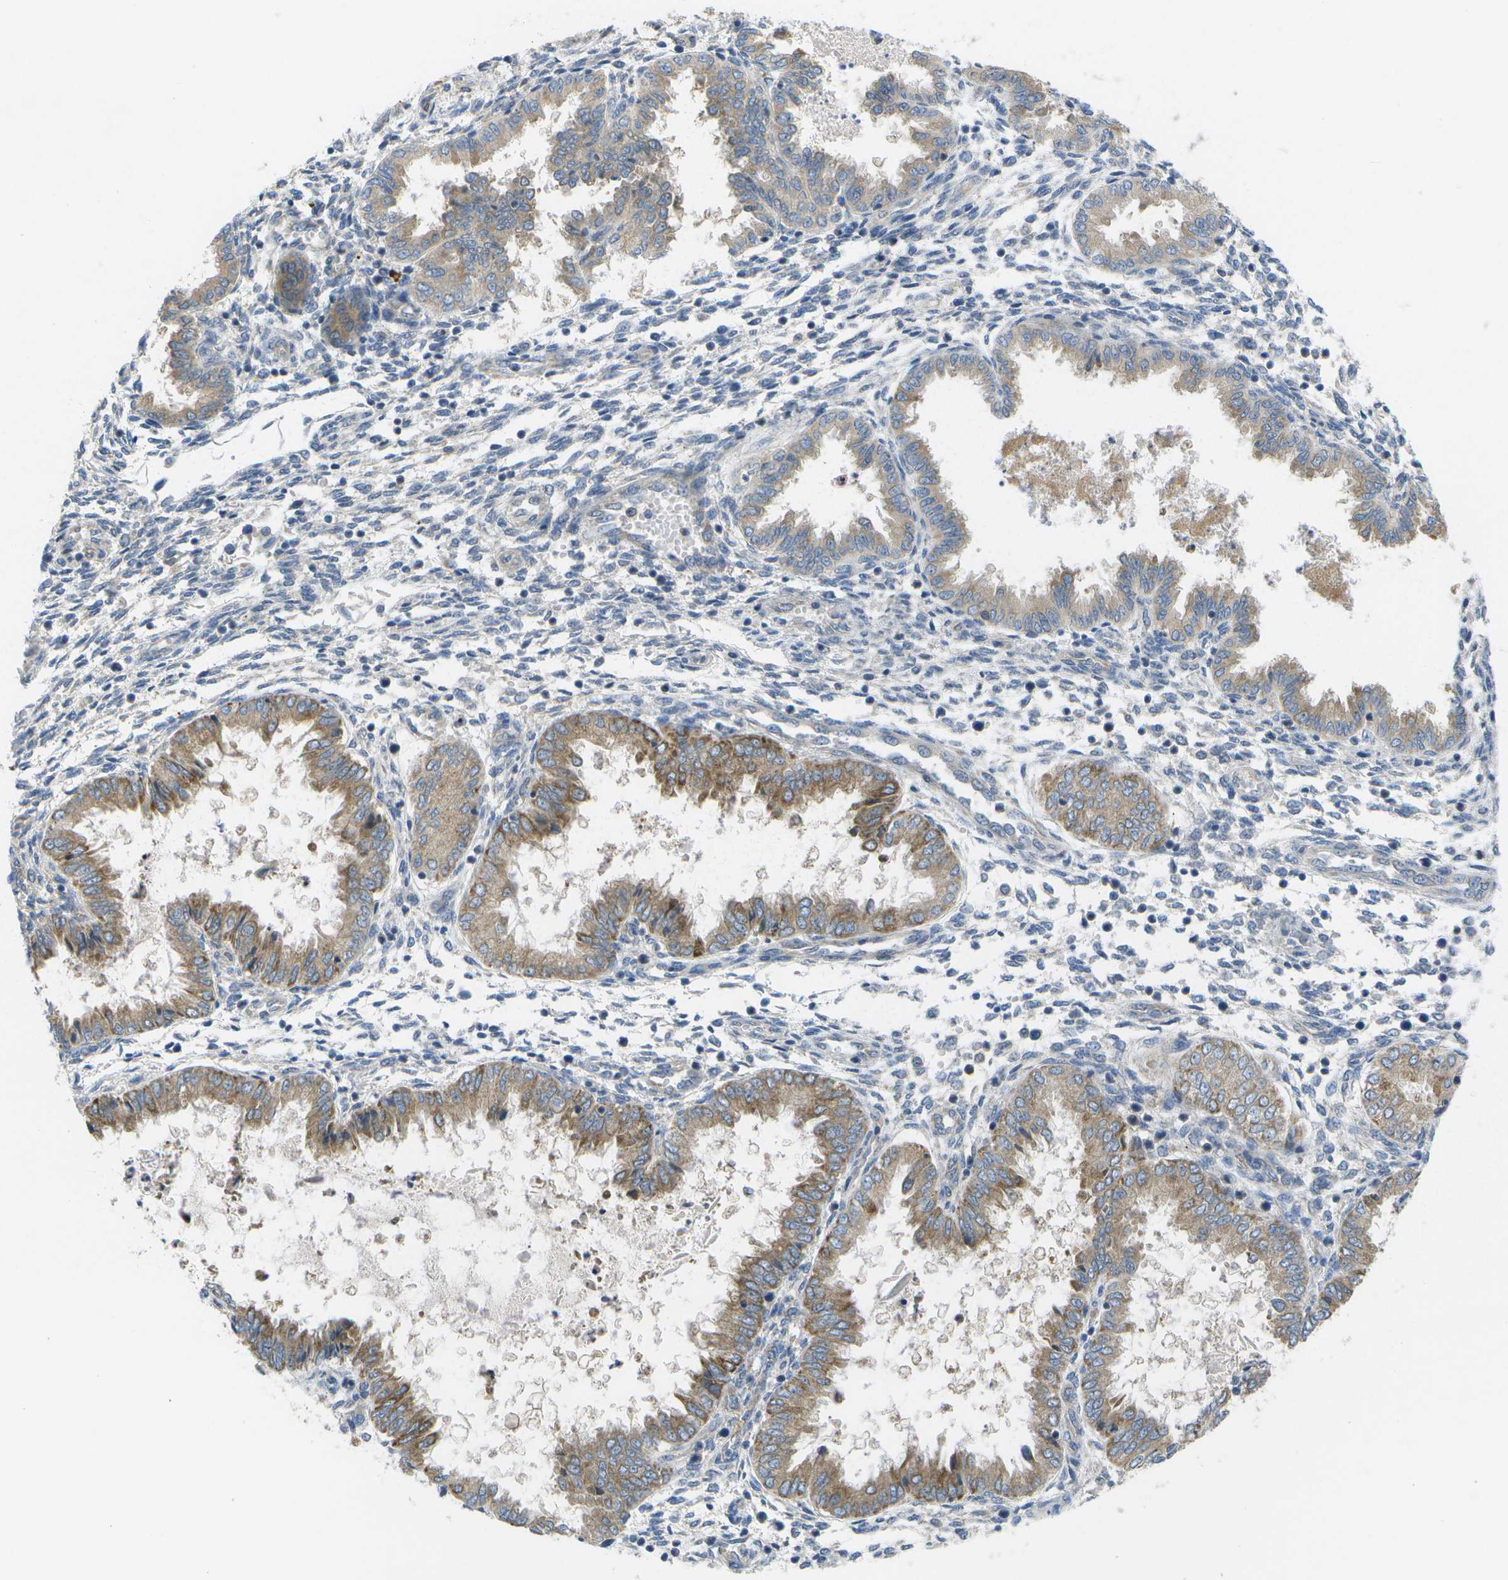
{"staining": {"intensity": "negative", "quantity": "none", "location": "none"}, "tissue": "endometrium", "cell_type": "Cells in endometrial stroma", "image_type": "normal", "snomed": [{"axis": "morphology", "description": "Normal tissue, NOS"}, {"axis": "topography", "description": "Endometrium"}], "caption": "Immunohistochemistry (IHC) photomicrograph of benign endometrium: endometrium stained with DAB demonstrates no significant protein expression in cells in endometrial stroma.", "gene": "DPM3", "patient": {"sex": "female", "age": 33}}